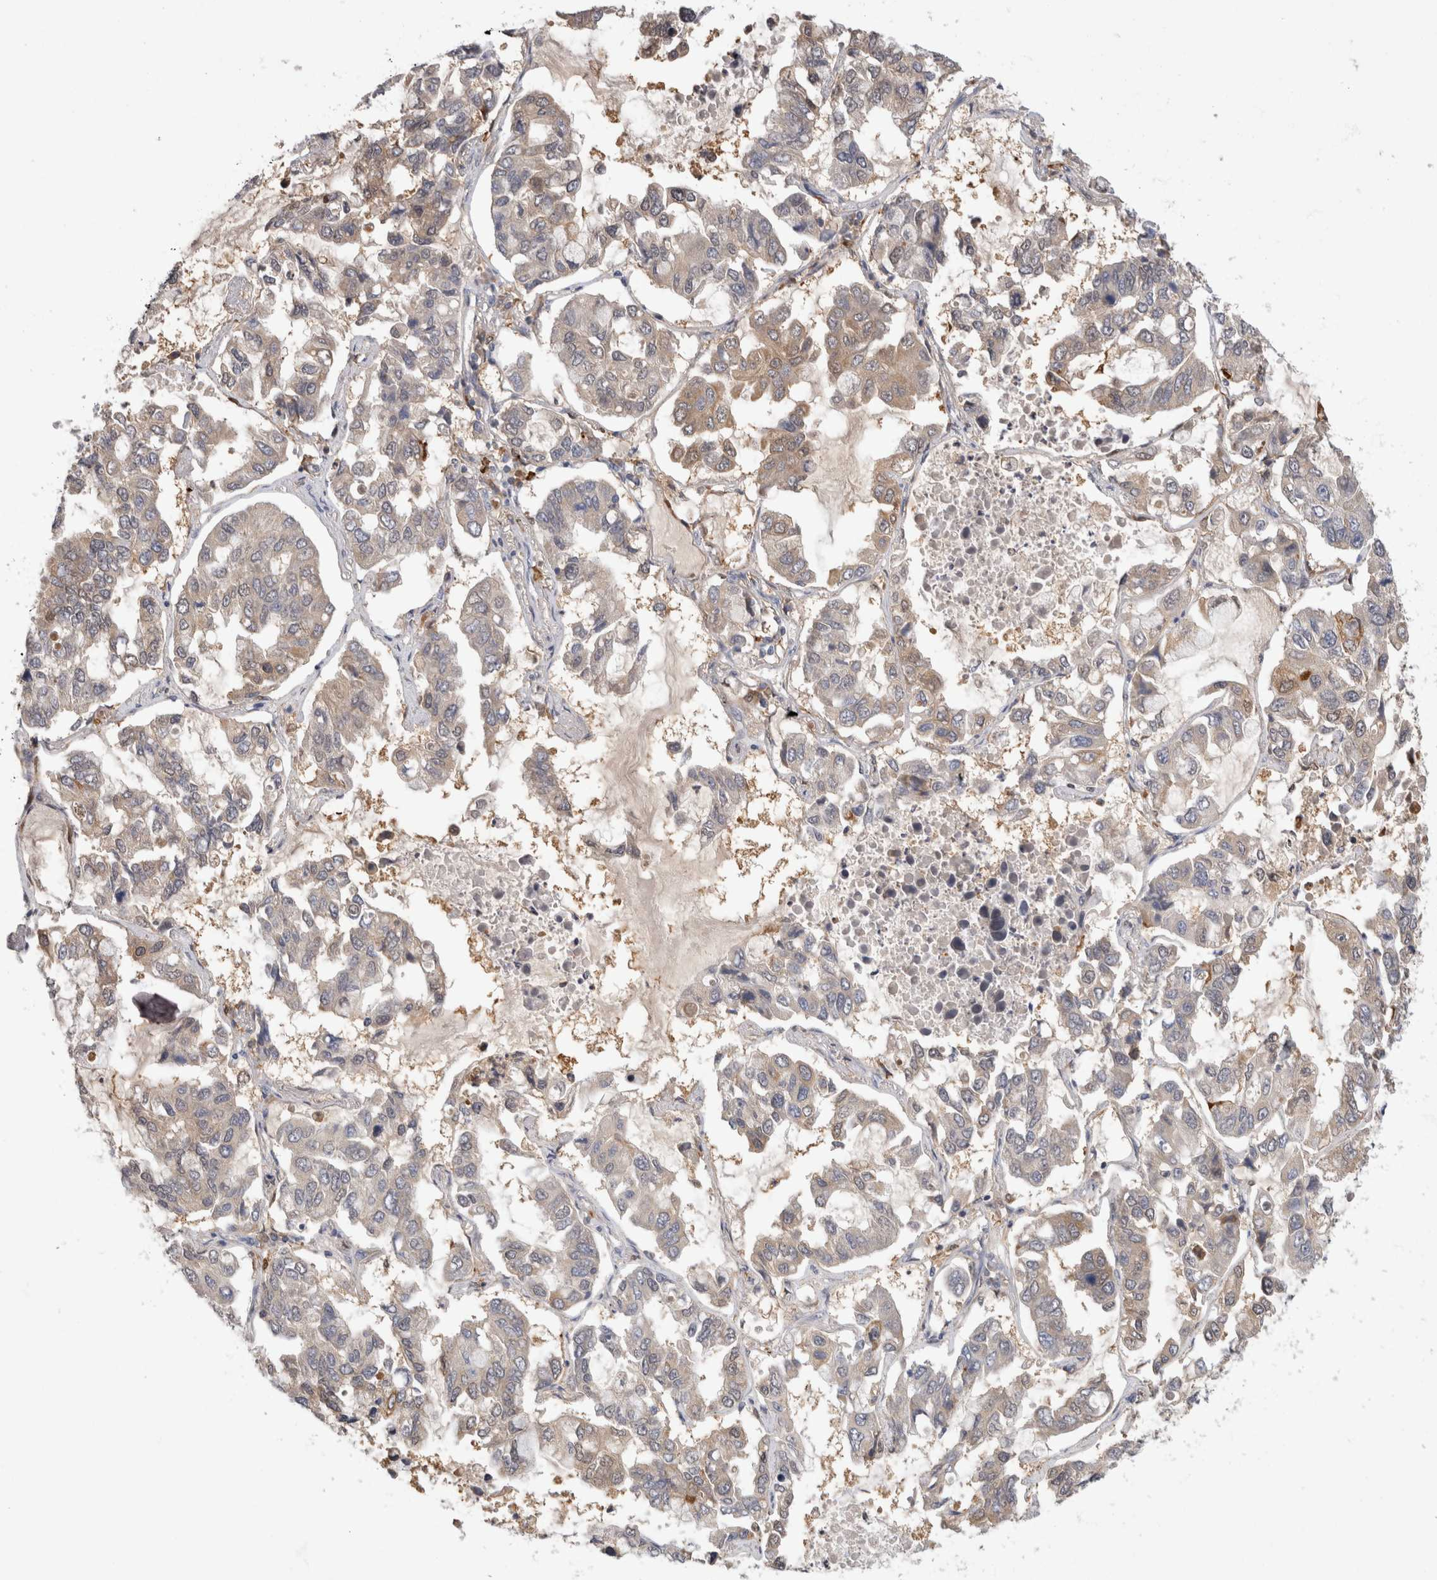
{"staining": {"intensity": "weak", "quantity": "<25%", "location": "cytoplasmic/membranous"}, "tissue": "lung cancer", "cell_type": "Tumor cells", "image_type": "cancer", "snomed": [{"axis": "morphology", "description": "Adenocarcinoma, NOS"}, {"axis": "topography", "description": "Lung"}], "caption": "Micrograph shows no protein staining in tumor cells of lung cancer tissue. (Immunohistochemistry, brightfield microscopy, high magnification).", "gene": "PGM1", "patient": {"sex": "male", "age": 64}}